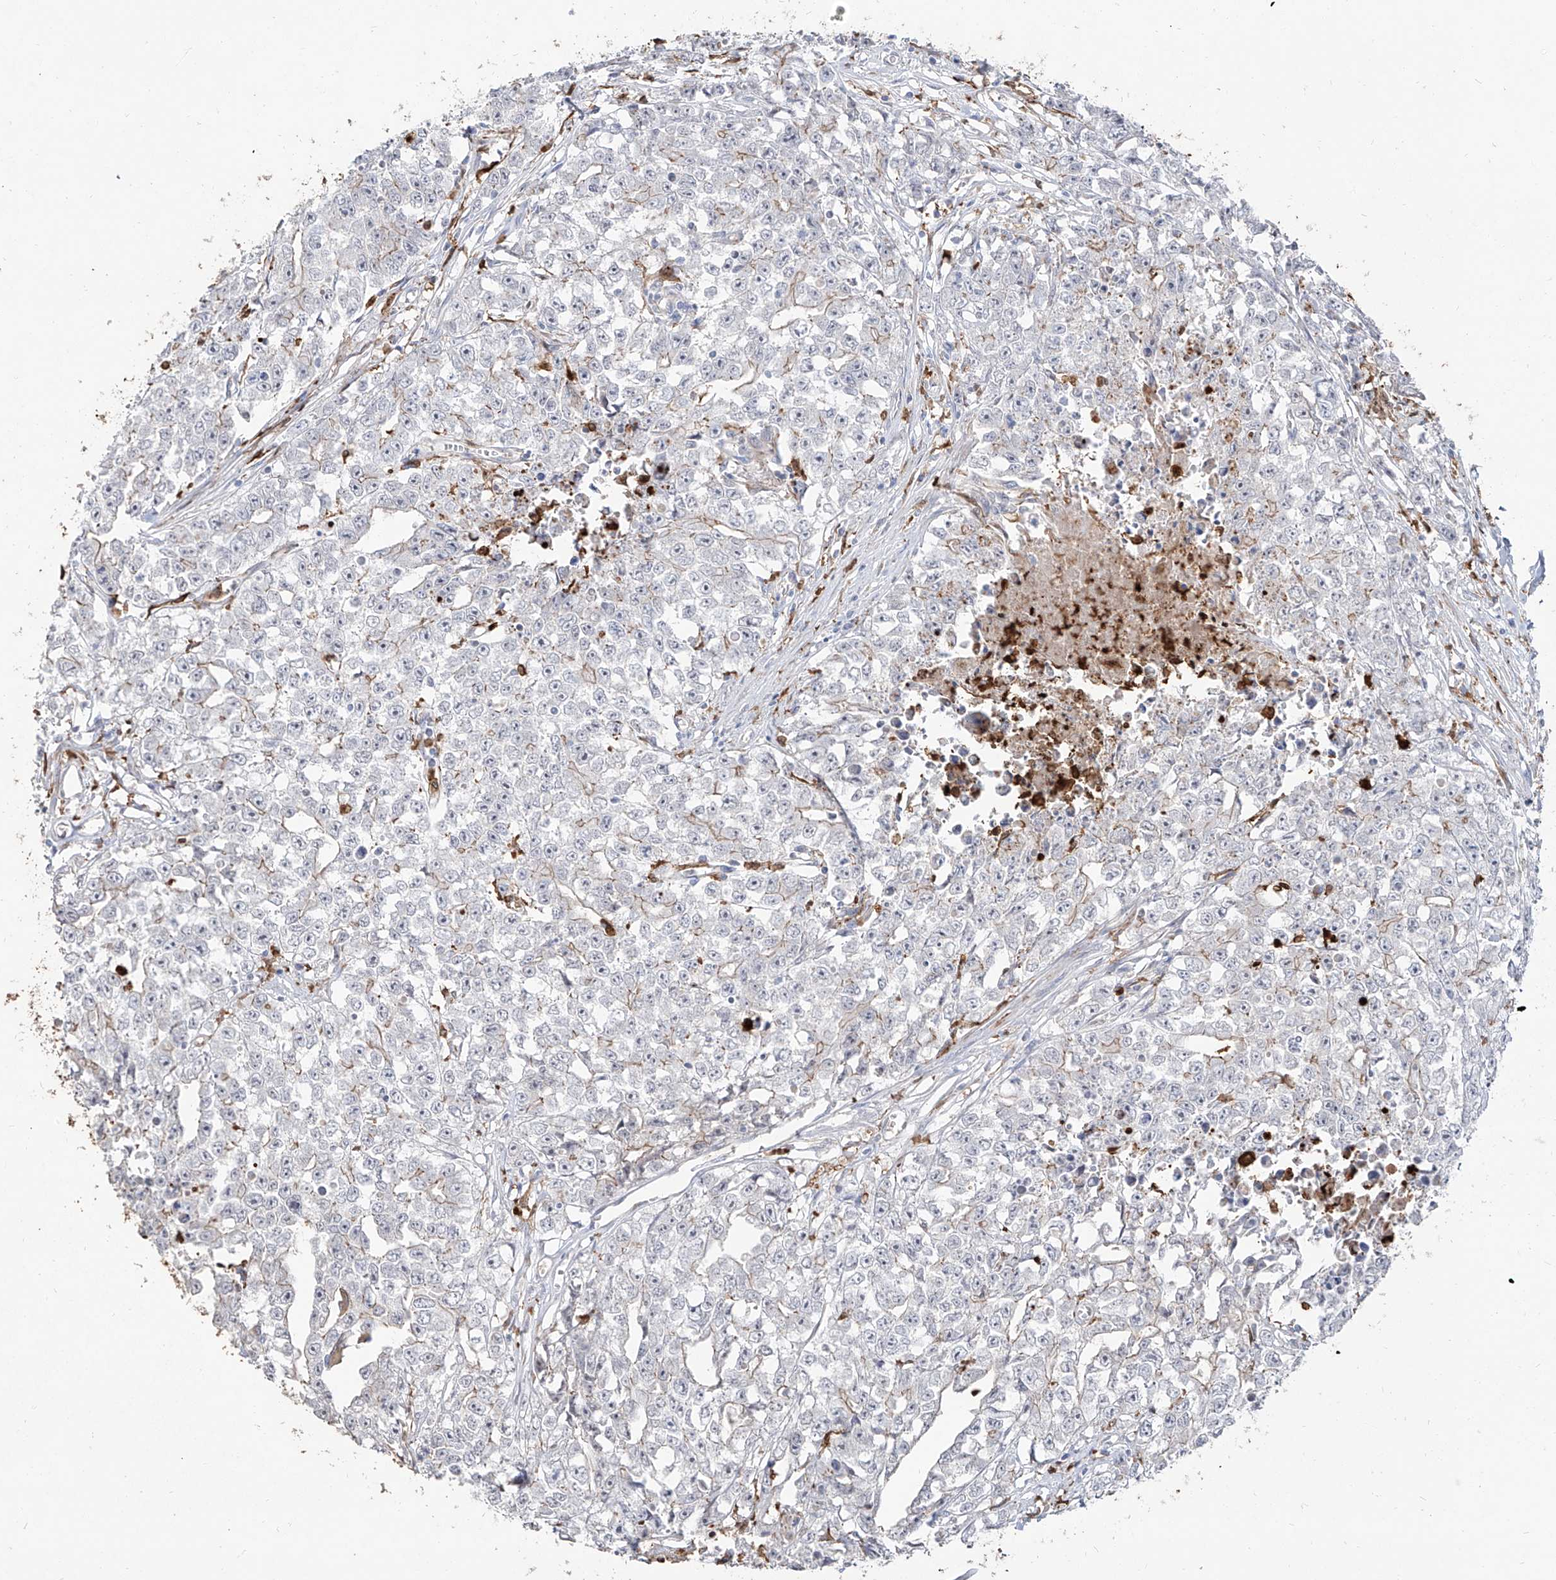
{"staining": {"intensity": "negative", "quantity": "none", "location": "none"}, "tissue": "testis cancer", "cell_type": "Tumor cells", "image_type": "cancer", "snomed": [{"axis": "morphology", "description": "Seminoma, NOS"}, {"axis": "morphology", "description": "Carcinoma, Embryonal, NOS"}, {"axis": "topography", "description": "Testis"}], "caption": "High magnification brightfield microscopy of testis cancer (embryonal carcinoma) stained with DAB (brown) and counterstained with hematoxylin (blue): tumor cells show no significant staining. (DAB immunohistochemistry, high magnification).", "gene": "ZNF227", "patient": {"sex": "male", "age": 43}}